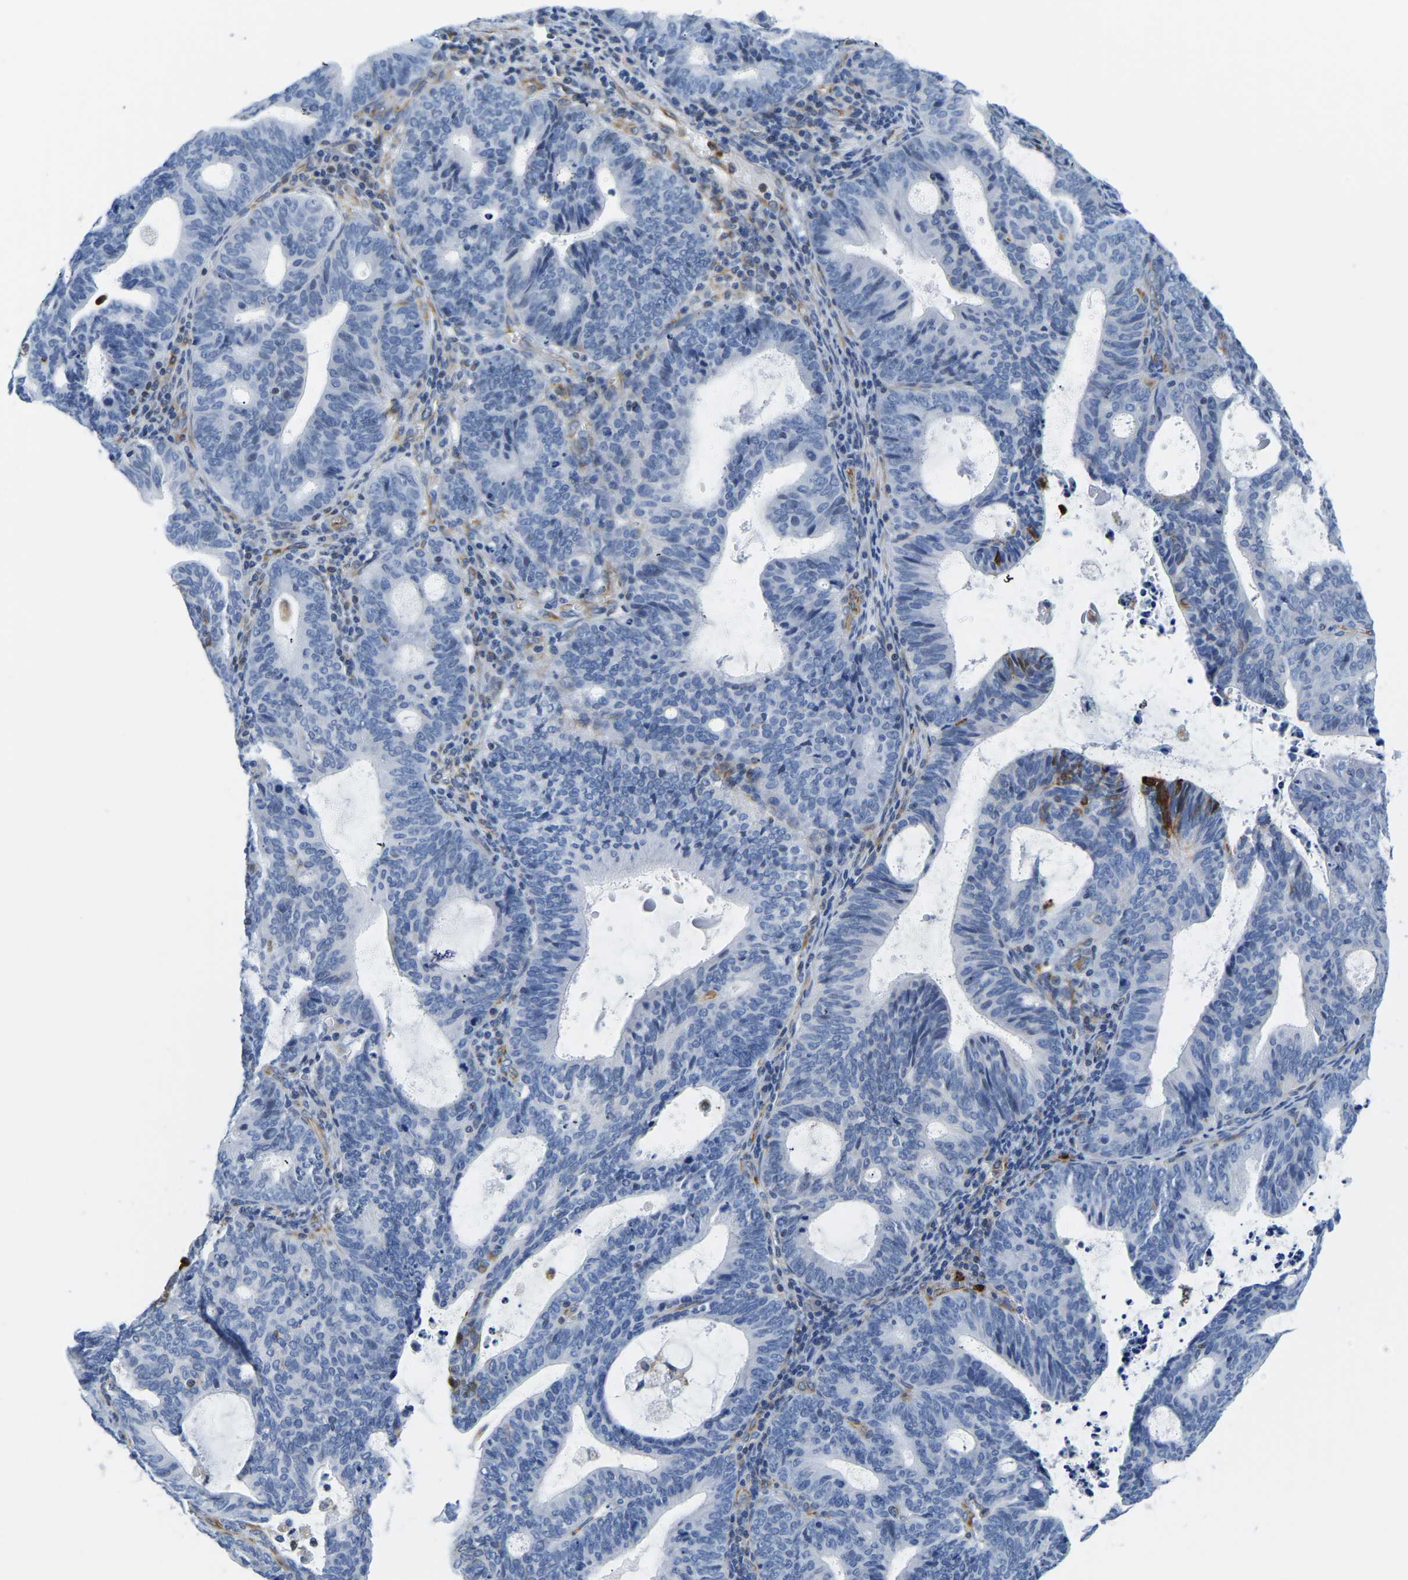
{"staining": {"intensity": "negative", "quantity": "none", "location": "none"}, "tissue": "endometrial cancer", "cell_type": "Tumor cells", "image_type": "cancer", "snomed": [{"axis": "morphology", "description": "Adenocarcinoma, NOS"}, {"axis": "topography", "description": "Uterus"}], "caption": "This is an immunohistochemistry micrograph of human endometrial adenocarcinoma. There is no staining in tumor cells.", "gene": "MS4A3", "patient": {"sex": "female", "age": 83}}